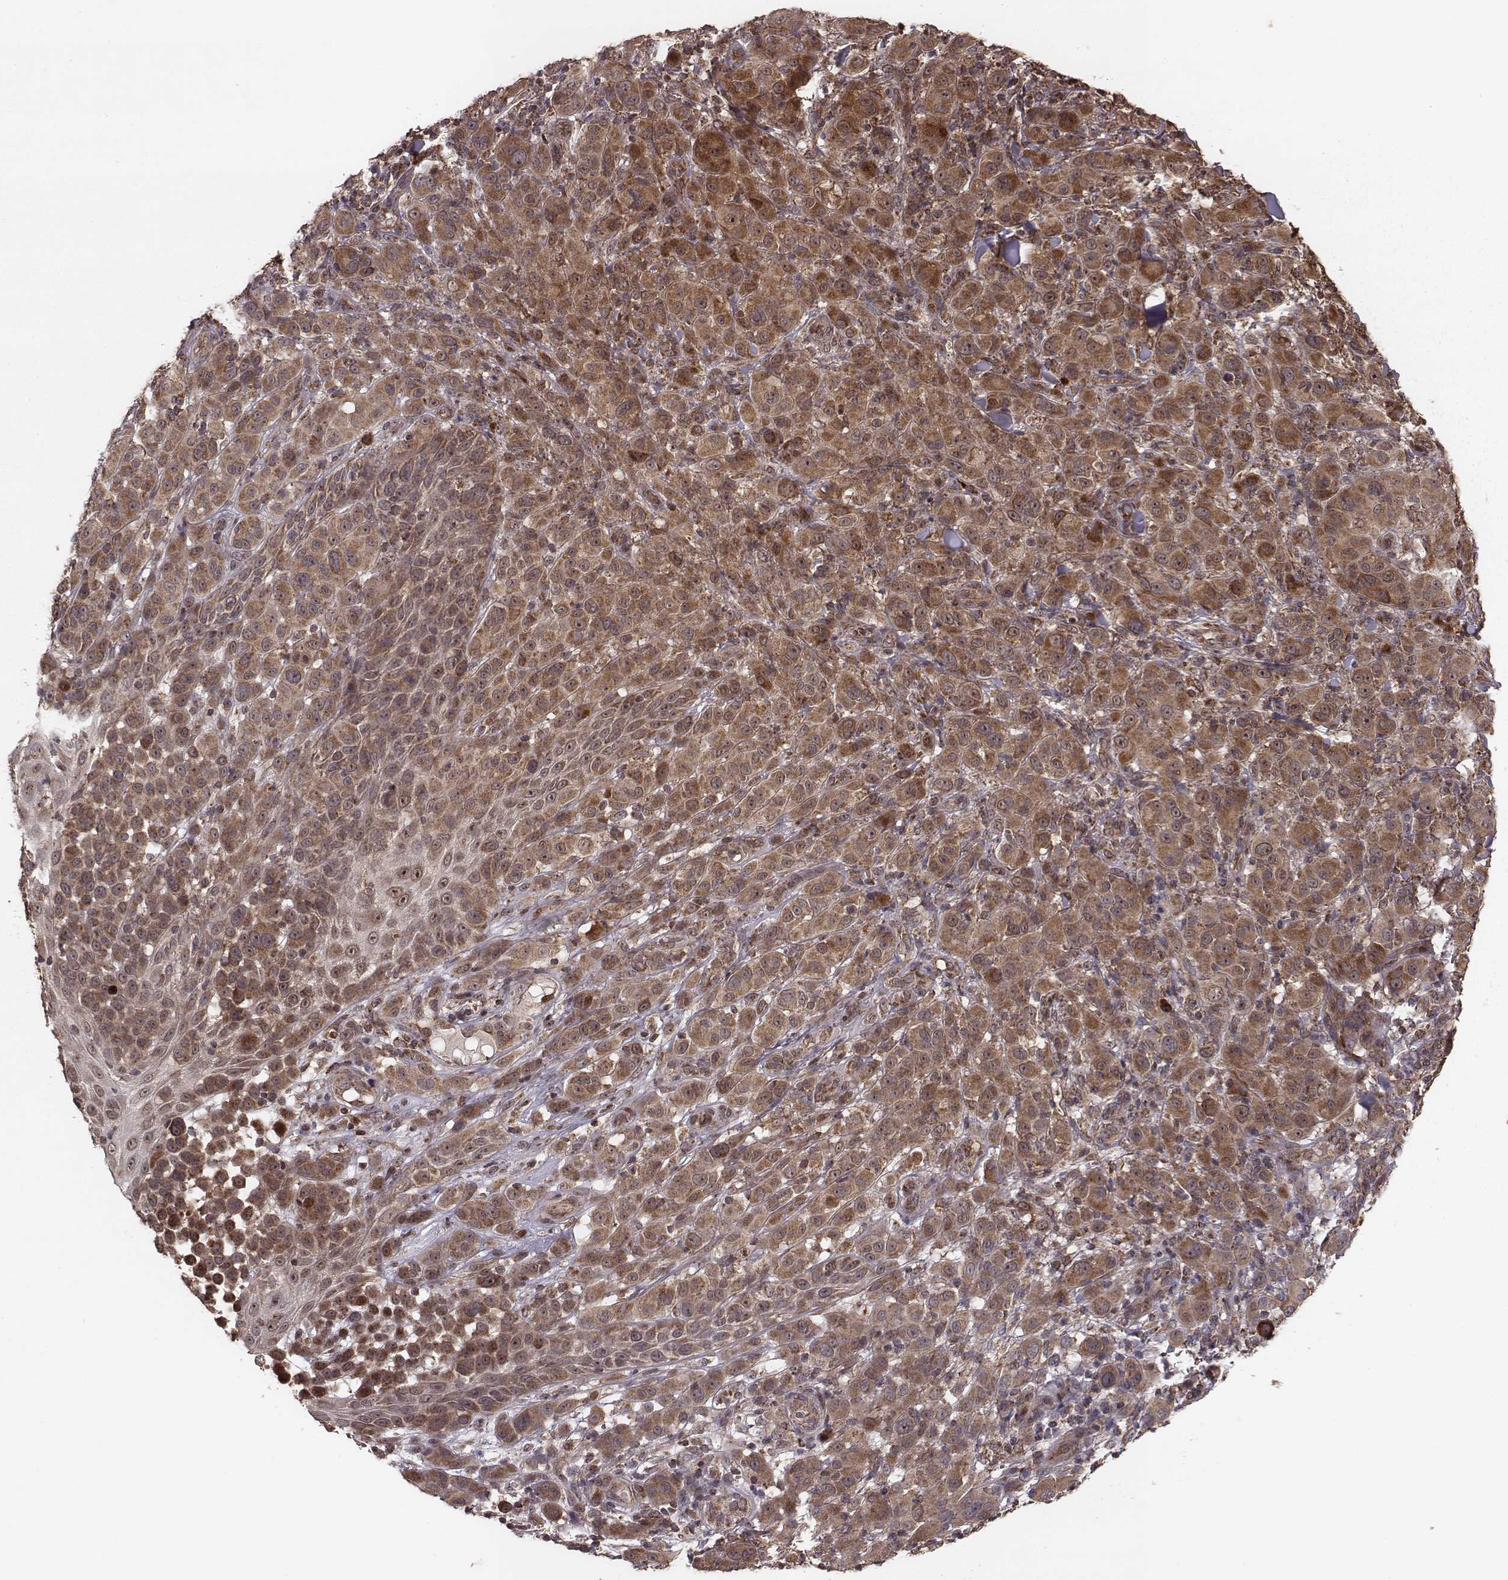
{"staining": {"intensity": "moderate", "quantity": ">75%", "location": "cytoplasmic/membranous"}, "tissue": "melanoma", "cell_type": "Tumor cells", "image_type": "cancer", "snomed": [{"axis": "morphology", "description": "Malignant melanoma, NOS"}, {"axis": "topography", "description": "Skin"}], "caption": "IHC micrograph of neoplastic tissue: human malignant melanoma stained using immunohistochemistry (IHC) displays medium levels of moderate protein expression localized specifically in the cytoplasmic/membranous of tumor cells, appearing as a cytoplasmic/membranous brown color.", "gene": "ZDHHC21", "patient": {"sex": "female", "age": 87}}